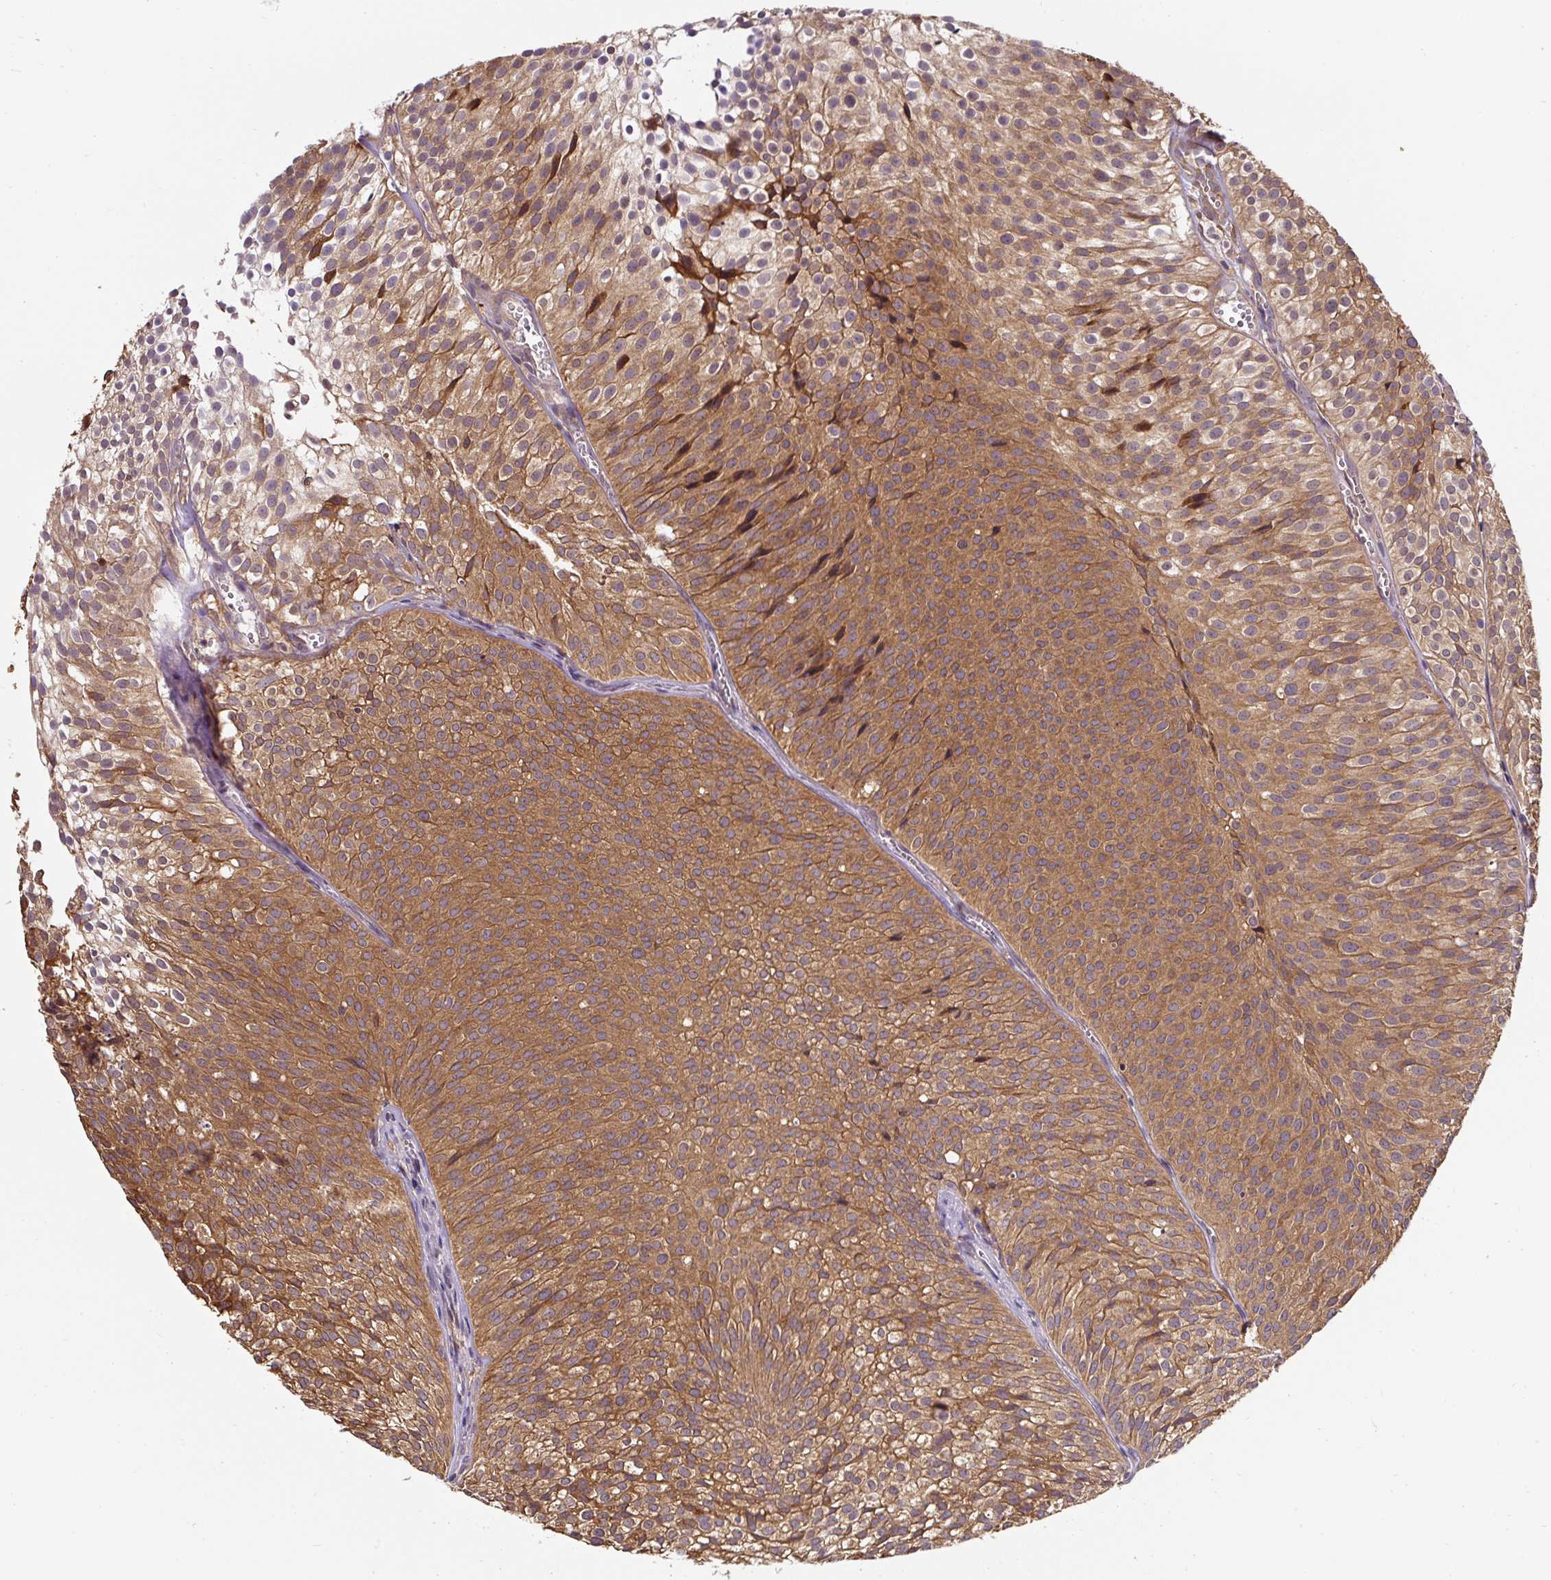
{"staining": {"intensity": "moderate", "quantity": ">75%", "location": "cytoplasmic/membranous"}, "tissue": "urothelial cancer", "cell_type": "Tumor cells", "image_type": "cancer", "snomed": [{"axis": "morphology", "description": "Urothelial carcinoma, Low grade"}, {"axis": "topography", "description": "Urinary bladder"}], "caption": "Urothelial cancer stained for a protein displays moderate cytoplasmic/membranous positivity in tumor cells.", "gene": "ST13", "patient": {"sex": "male", "age": 91}}